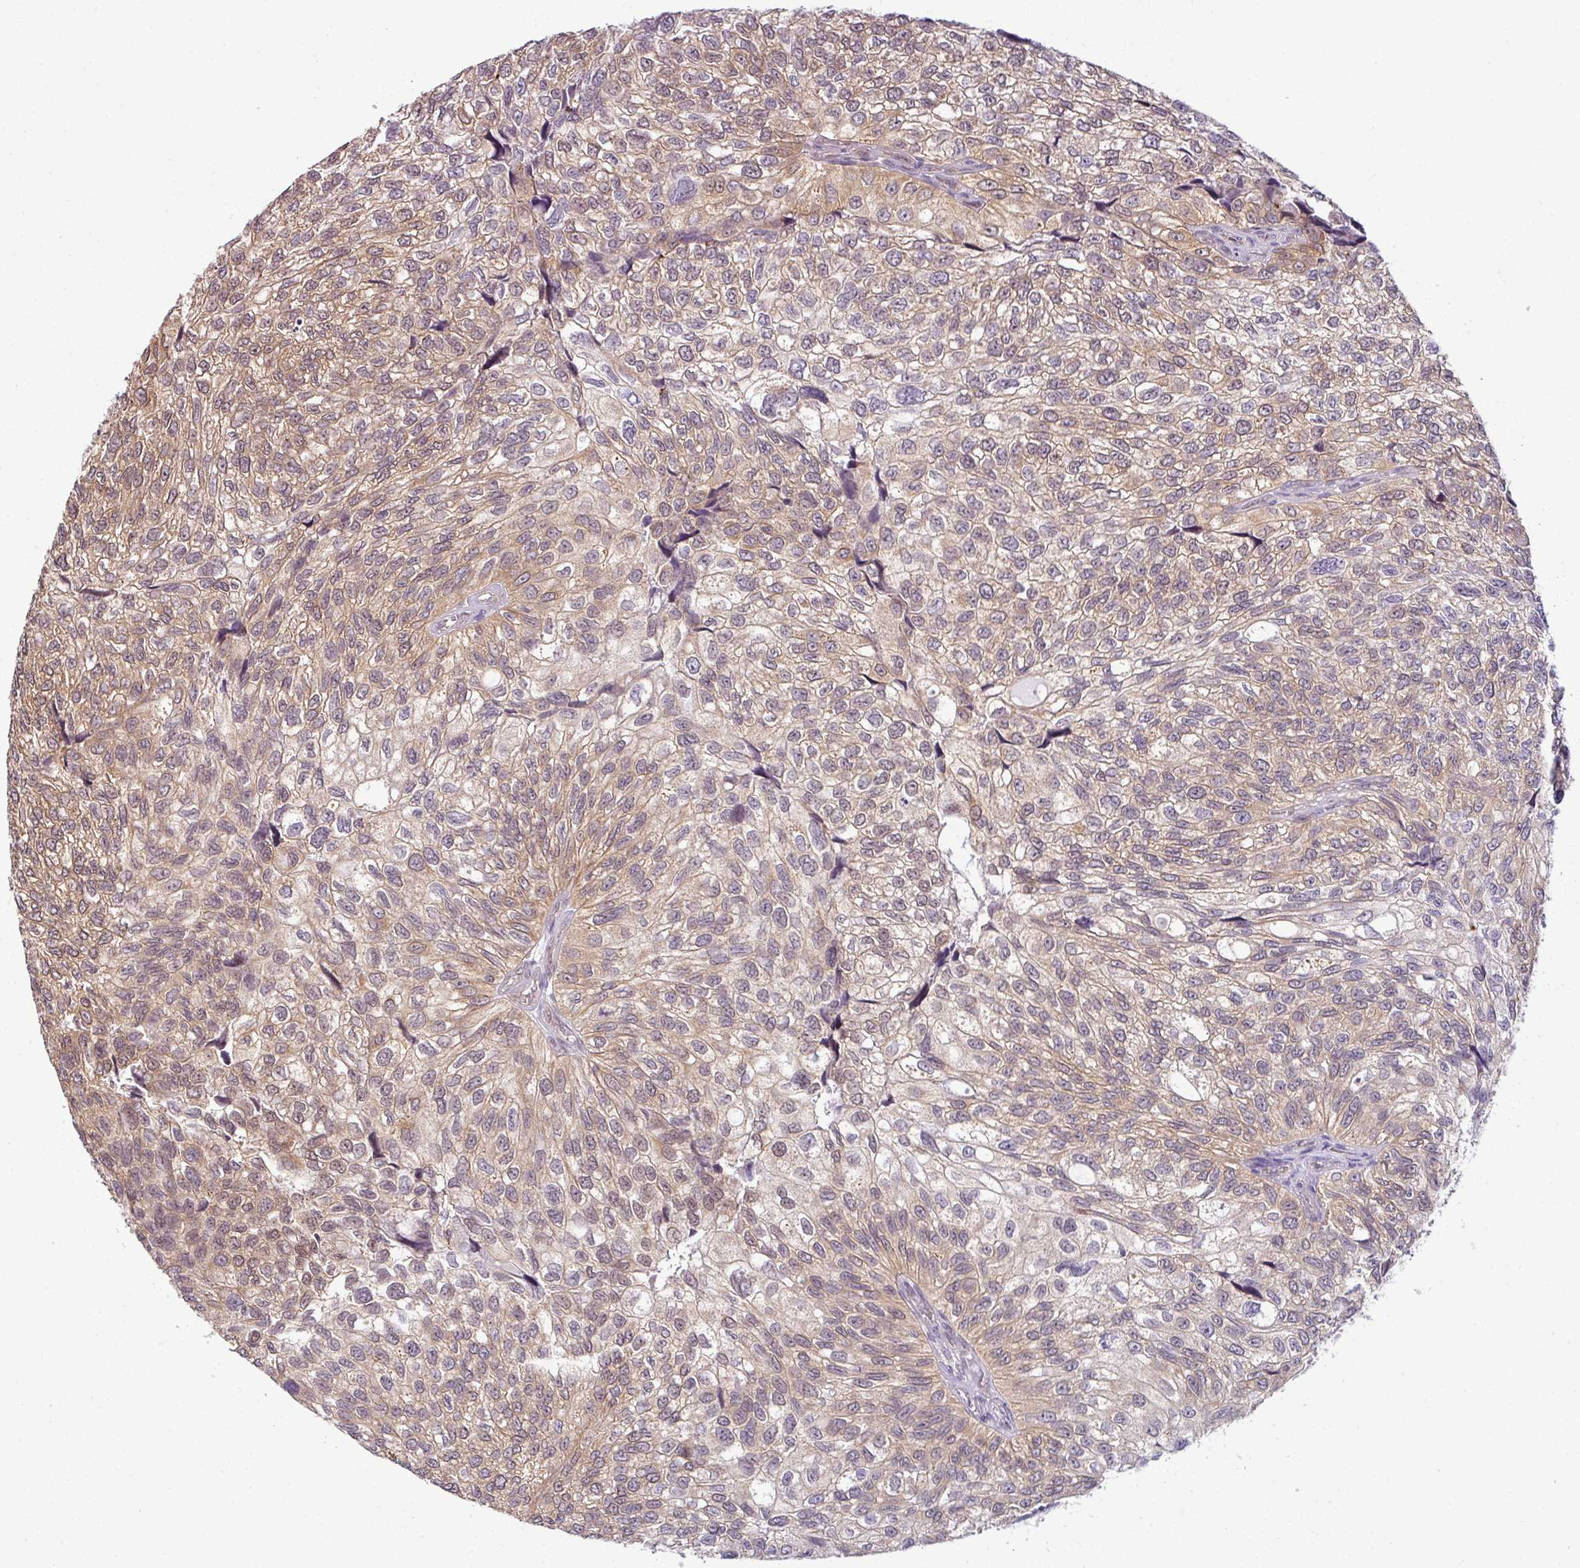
{"staining": {"intensity": "moderate", "quantity": "25%-75%", "location": "nuclear"}, "tissue": "urothelial cancer", "cell_type": "Tumor cells", "image_type": "cancer", "snomed": [{"axis": "morphology", "description": "Urothelial carcinoma, NOS"}, {"axis": "topography", "description": "Urinary bladder"}], "caption": "Human urothelial cancer stained with a protein marker exhibits moderate staining in tumor cells.", "gene": "DERPC", "patient": {"sex": "male", "age": 87}}